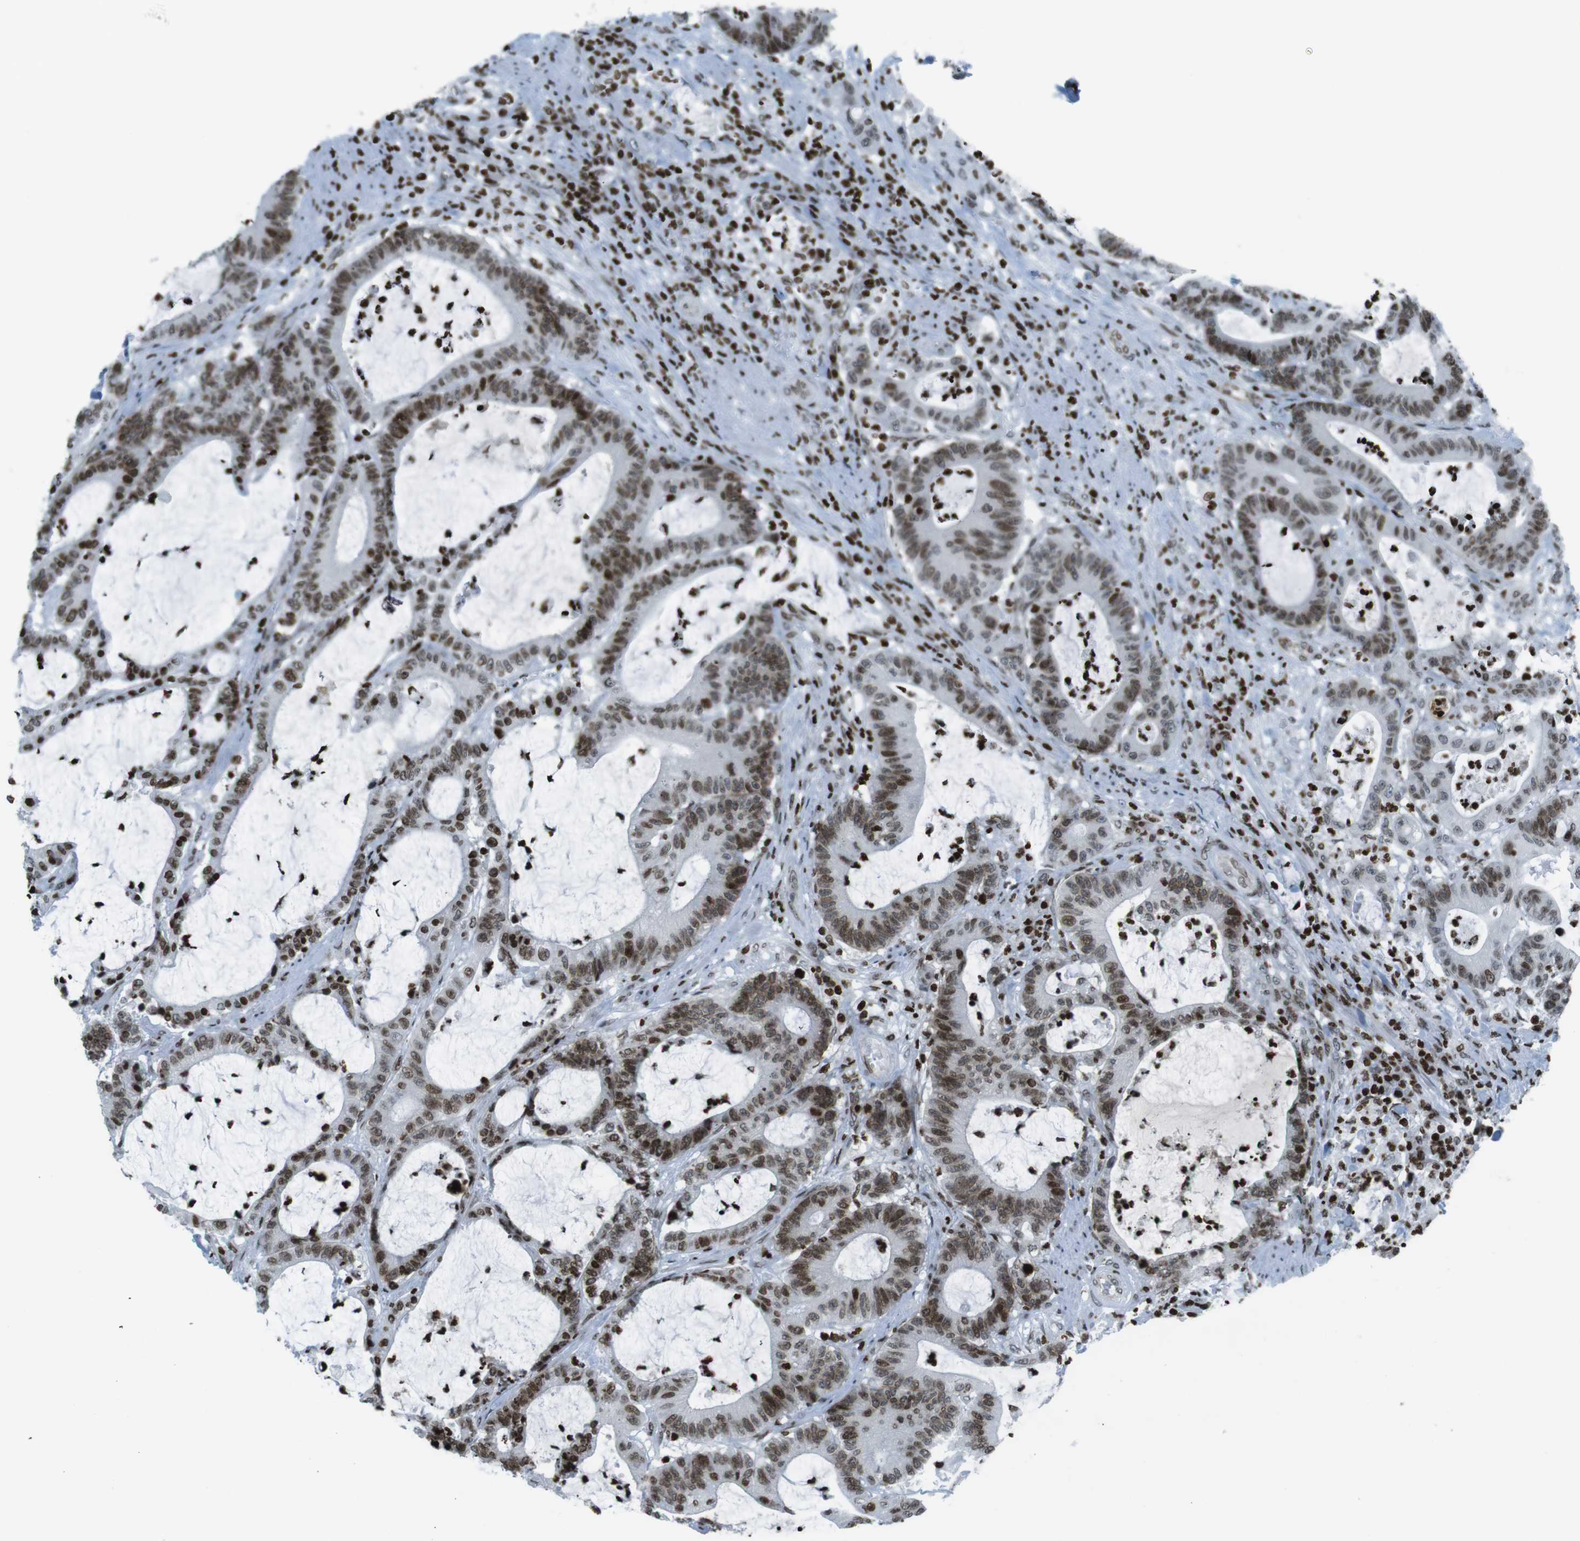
{"staining": {"intensity": "moderate", "quantity": ">75%", "location": "nuclear"}, "tissue": "colorectal cancer", "cell_type": "Tumor cells", "image_type": "cancer", "snomed": [{"axis": "morphology", "description": "Adenocarcinoma, NOS"}, {"axis": "topography", "description": "Colon"}], "caption": "Human colorectal cancer (adenocarcinoma) stained for a protein (brown) reveals moderate nuclear positive expression in about >75% of tumor cells.", "gene": "H2AC8", "patient": {"sex": "female", "age": 84}}